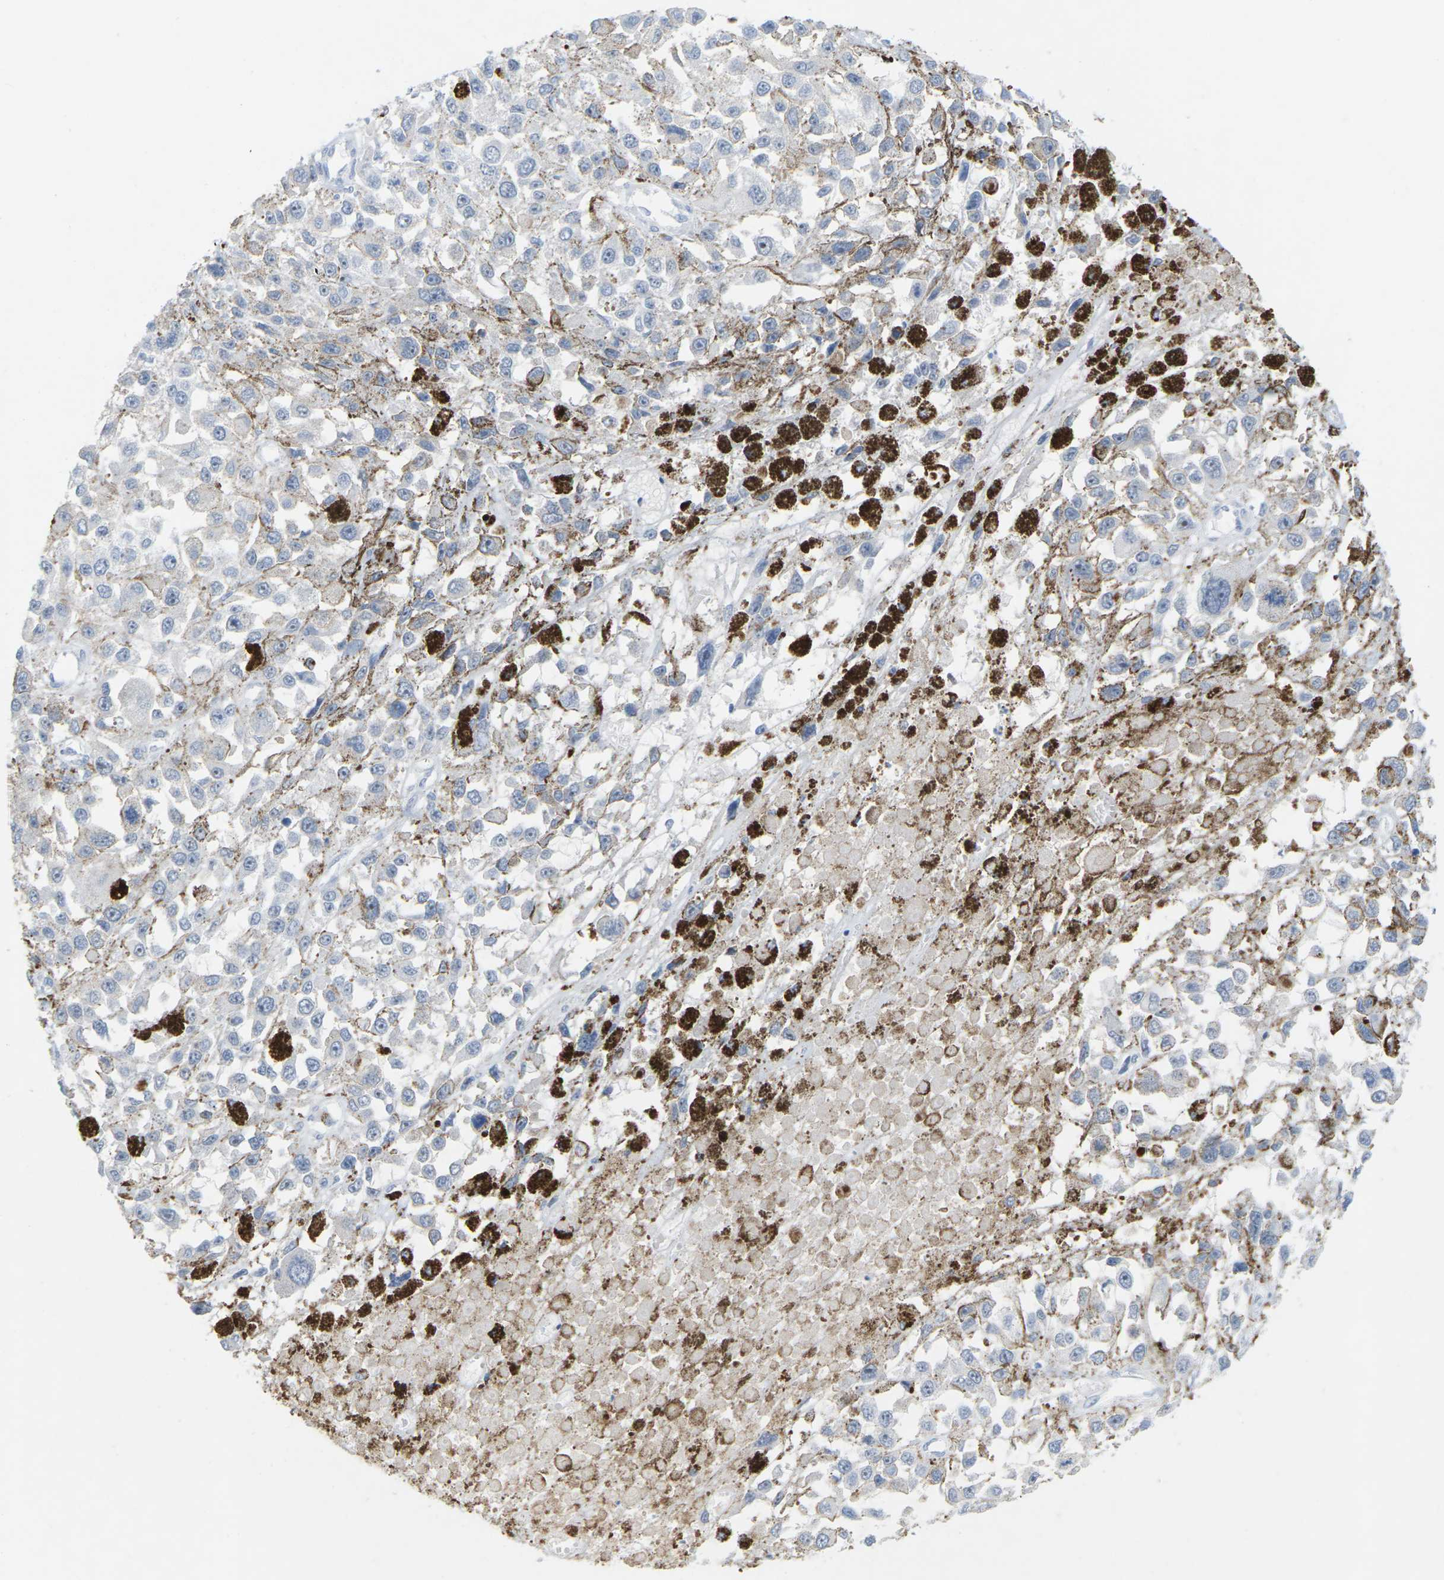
{"staining": {"intensity": "negative", "quantity": "none", "location": "none"}, "tissue": "melanoma", "cell_type": "Tumor cells", "image_type": "cancer", "snomed": [{"axis": "morphology", "description": "Malignant melanoma, Metastatic site"}, {"axis": "topography", "description": "Lymph node"}], "caption": "The photomicrograph displays no staining of tumor cells in melanoma.", "gene": "CLDN3", "patient": {"sex": "male", "age": 59}}